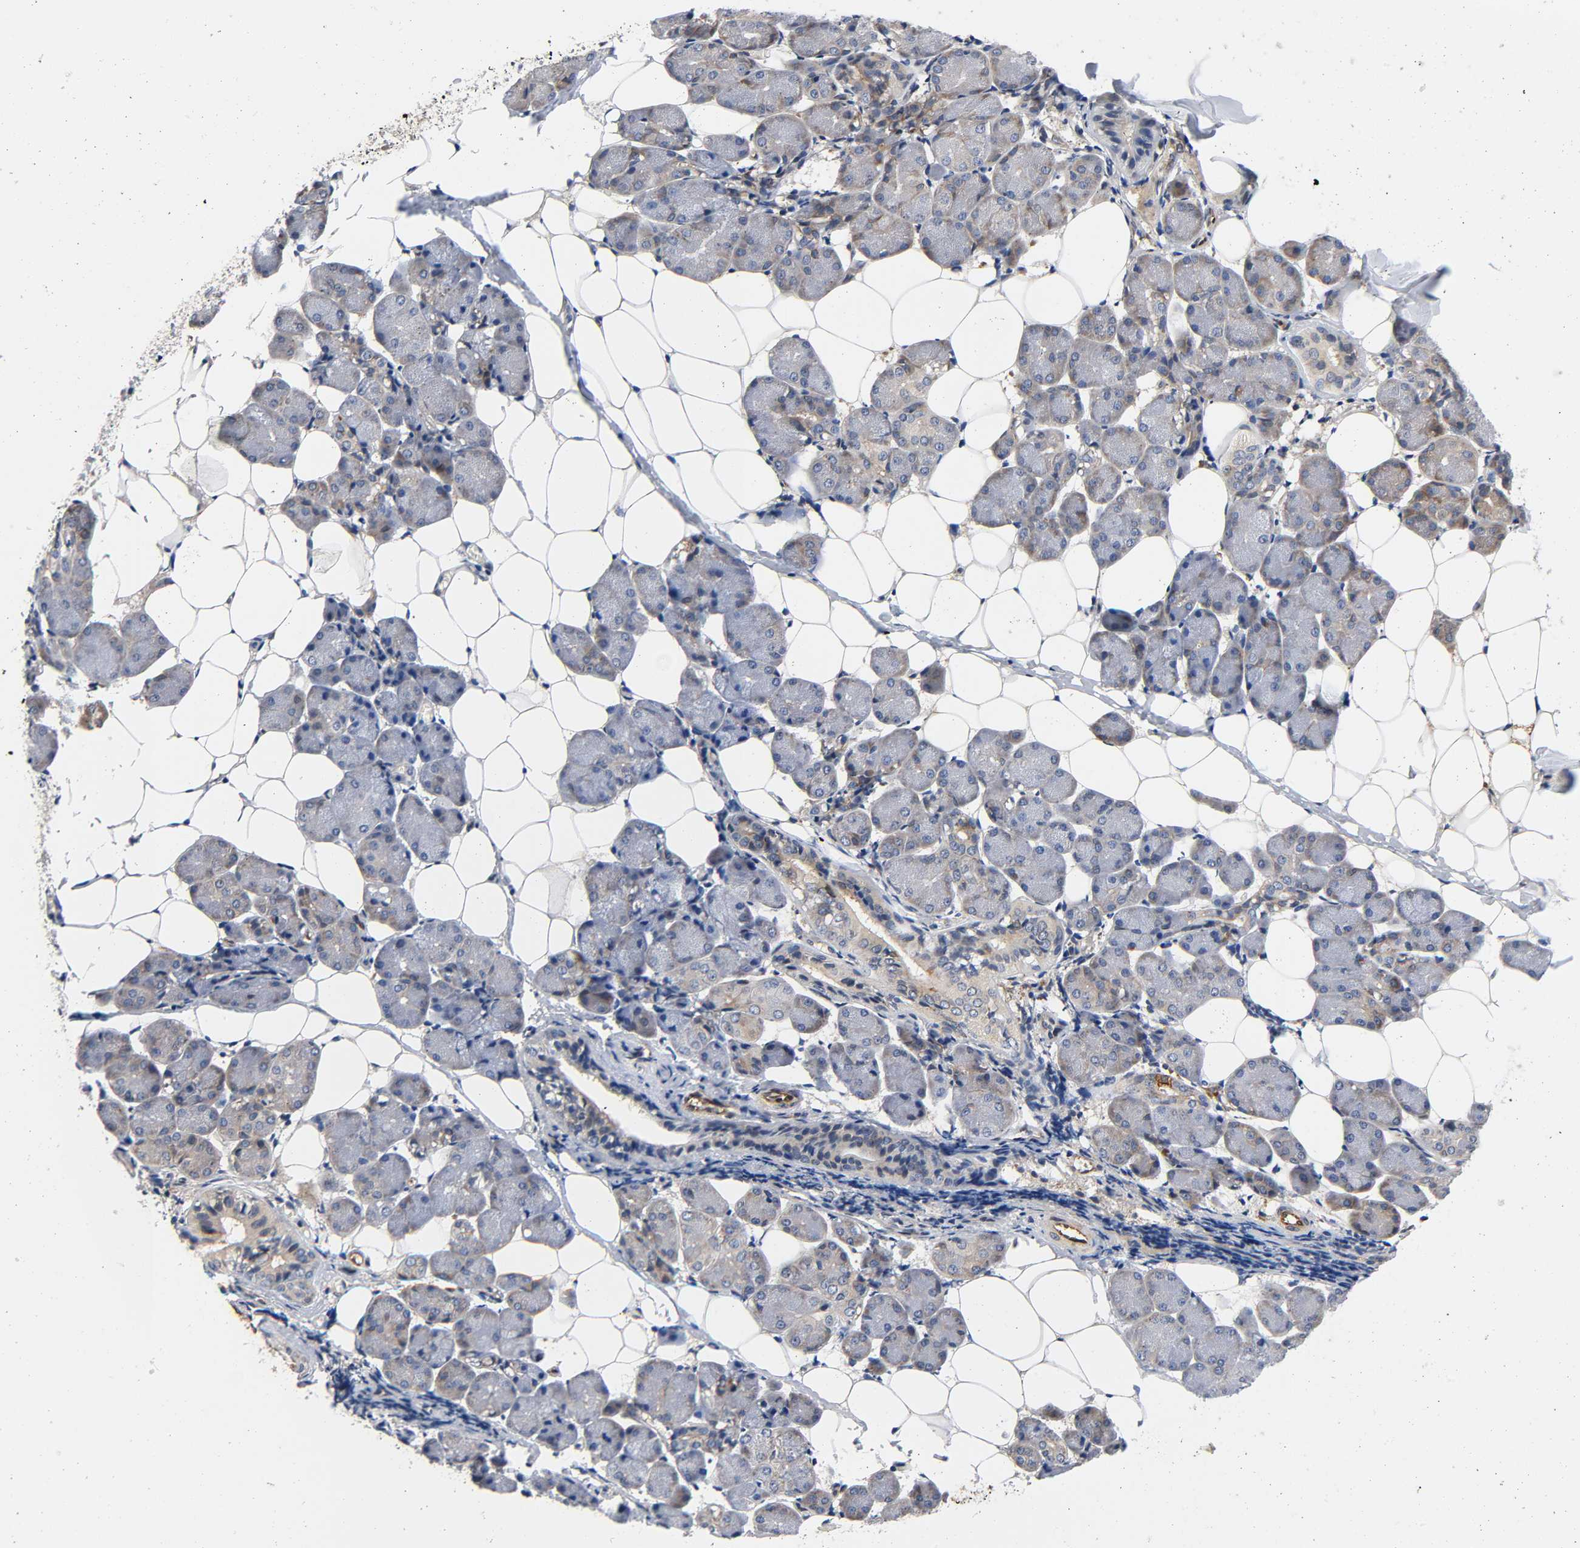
{"staining": {"intensity": "moderate", "quantity": "25%-75%", "location": "cytoplasmic/membranous"}, "tissue": "salivary gland", "cell_type": "Glandular cells", "image_type": "normal", "snomed": [{"axis": "morphology", "description": "Normal tissue, NOS"}, {"axis": "morphology", "description": "Adenoma, NOS"}, {"axis": "topography", "description": "Salivary gland"}], "caption": "Immunohistochemistry (IHC) of unremarkable salivary gland demonstrates medium levels of moderate cytoplasmic/membranous expression in about 25%-75% of glandular cells.", "gene": "ASB6", "patient": {"sex": "female", "age": 32}}